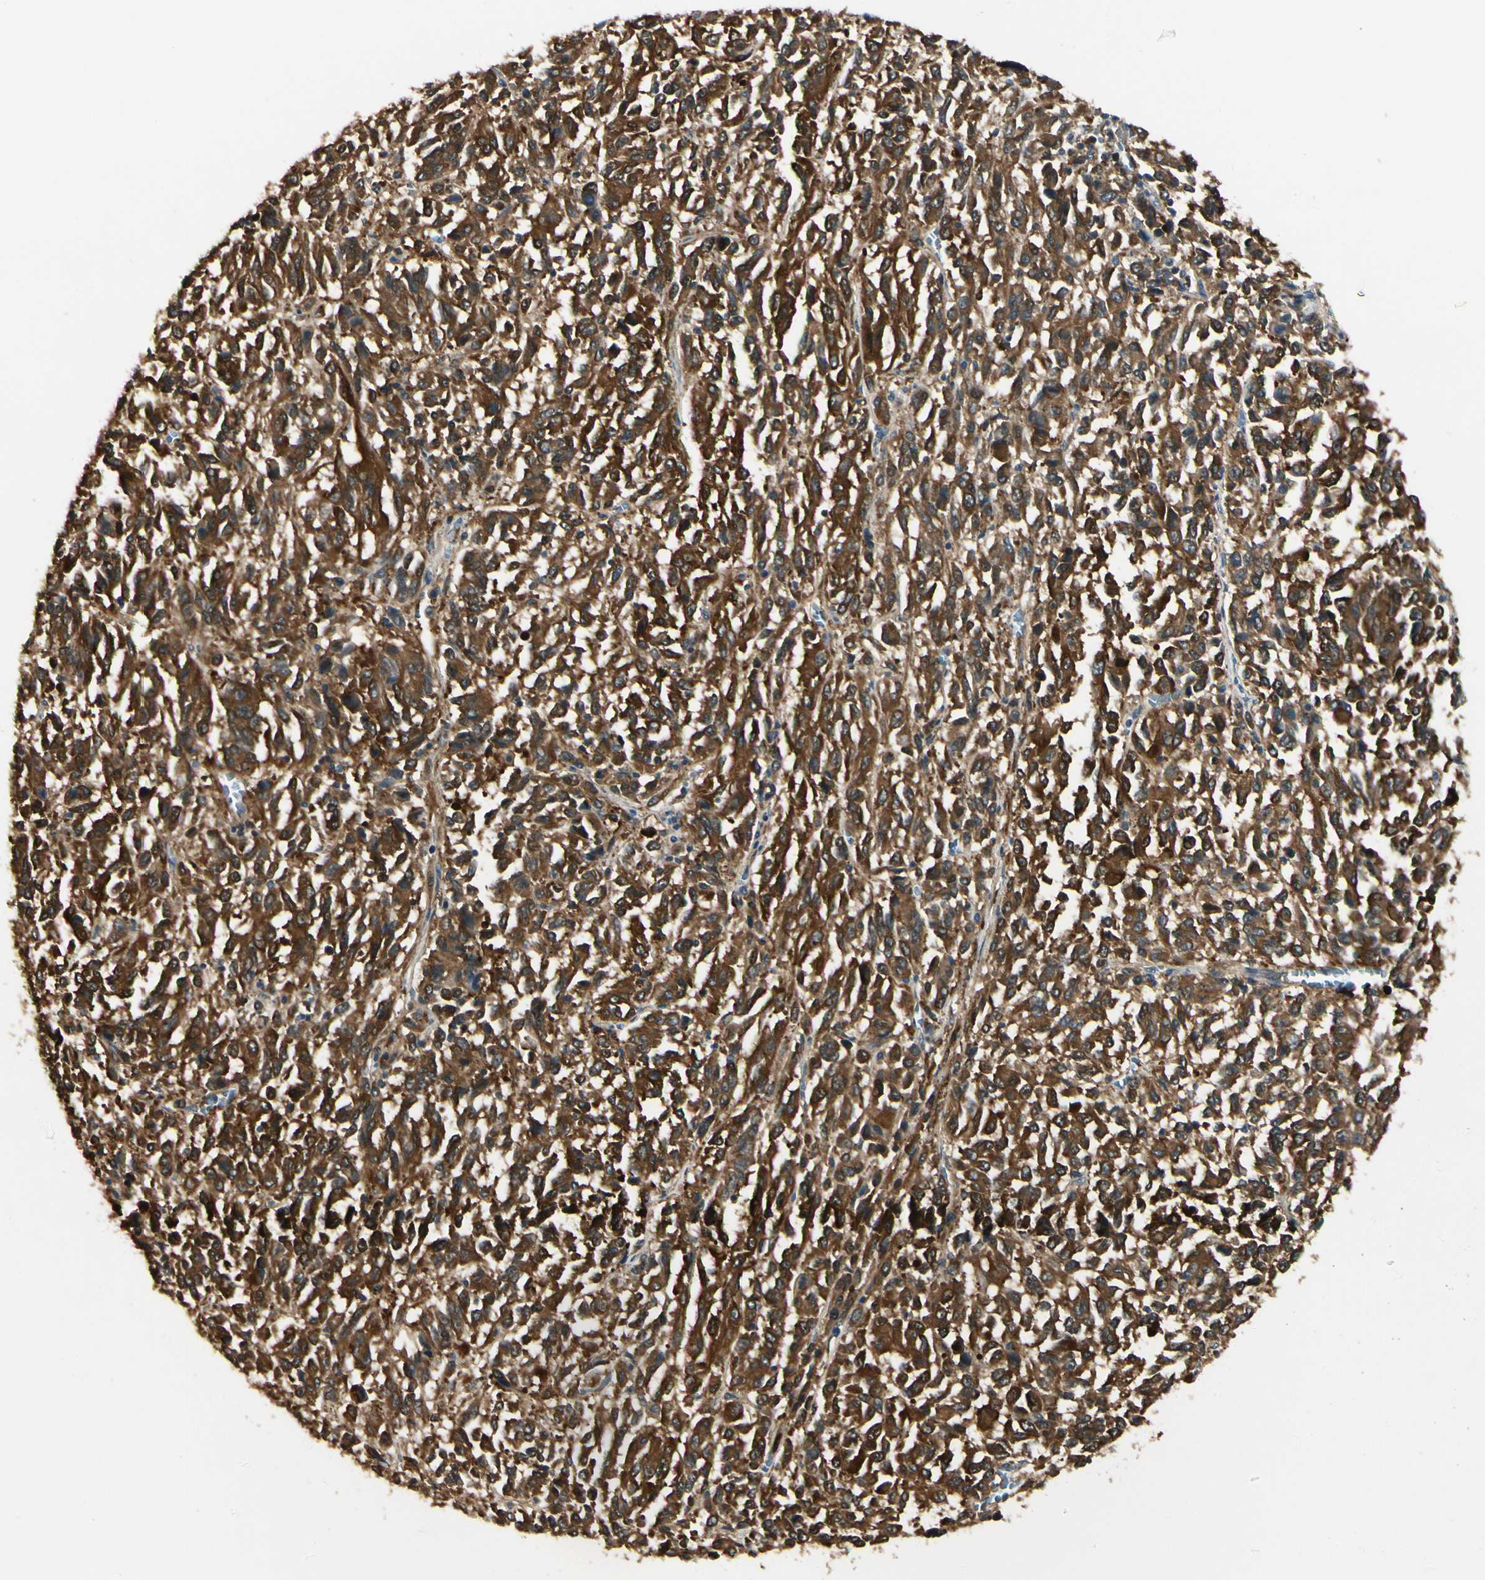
{"staining": {"intensity": "strong", "quantity": ">75%", "location": "cytoplasmic/membranous"}, "tissue": "melanoma", "cell_type": "Tumor cells", "image_type": "cancer", "snomed": [{"axis": "morphology", "description": "Malignant melanoma, Metastatic site"}, {"axis": "topography", "description": "Lung"}], "caption": "Malignant melanoma (metastatic site) stained with DAB (3,3'-diaminobenzidine) IHC shows high levels of strong cytoplasmic/membranous staining in about >75% of tumor cells.", "gene": "NME1-NME2", "patient": {"sex": "male", "age": 64}}